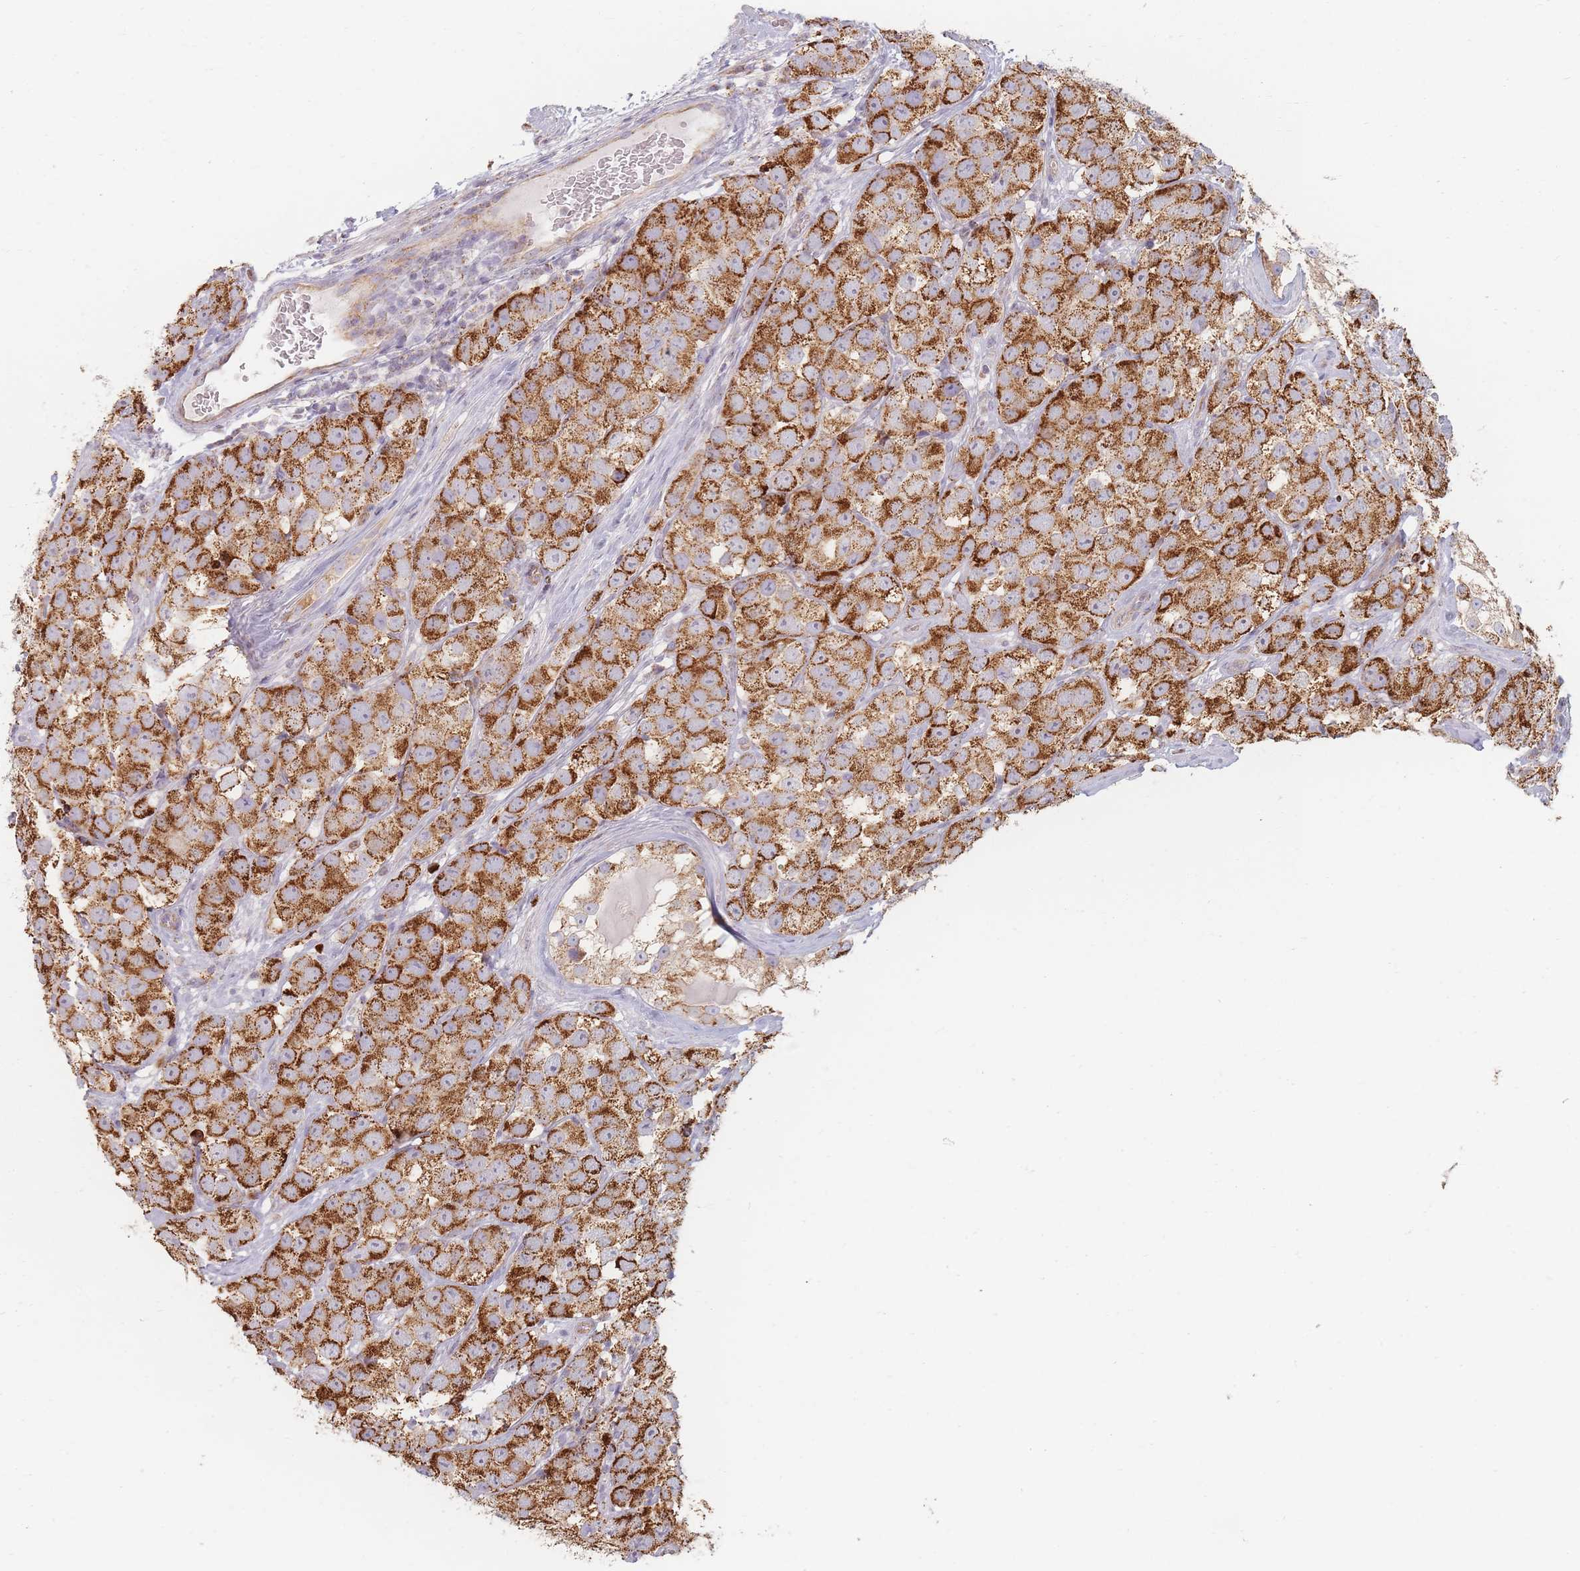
{"staining": {"intensity": "moderate", "quantity": ">75%", "location": "cytoplasmic/membranous"}, "tissue": "testis cancer", "cell_type": "Tumor cells", "image_type": "cancer", "snomed": [{"axis": "morphology", "description": "Seminoma, NOS"}, {"axis": "topography", "description": "Testis"}], "caption": "Immunohistochemistry (DAB) staining of seminoma (testis) displays moderate cytoplasmic/membranous protein expression in approximately >75% of tumor cells.", "gene": "ESRP2", "patient": {"sex": "male", "age": 28}}